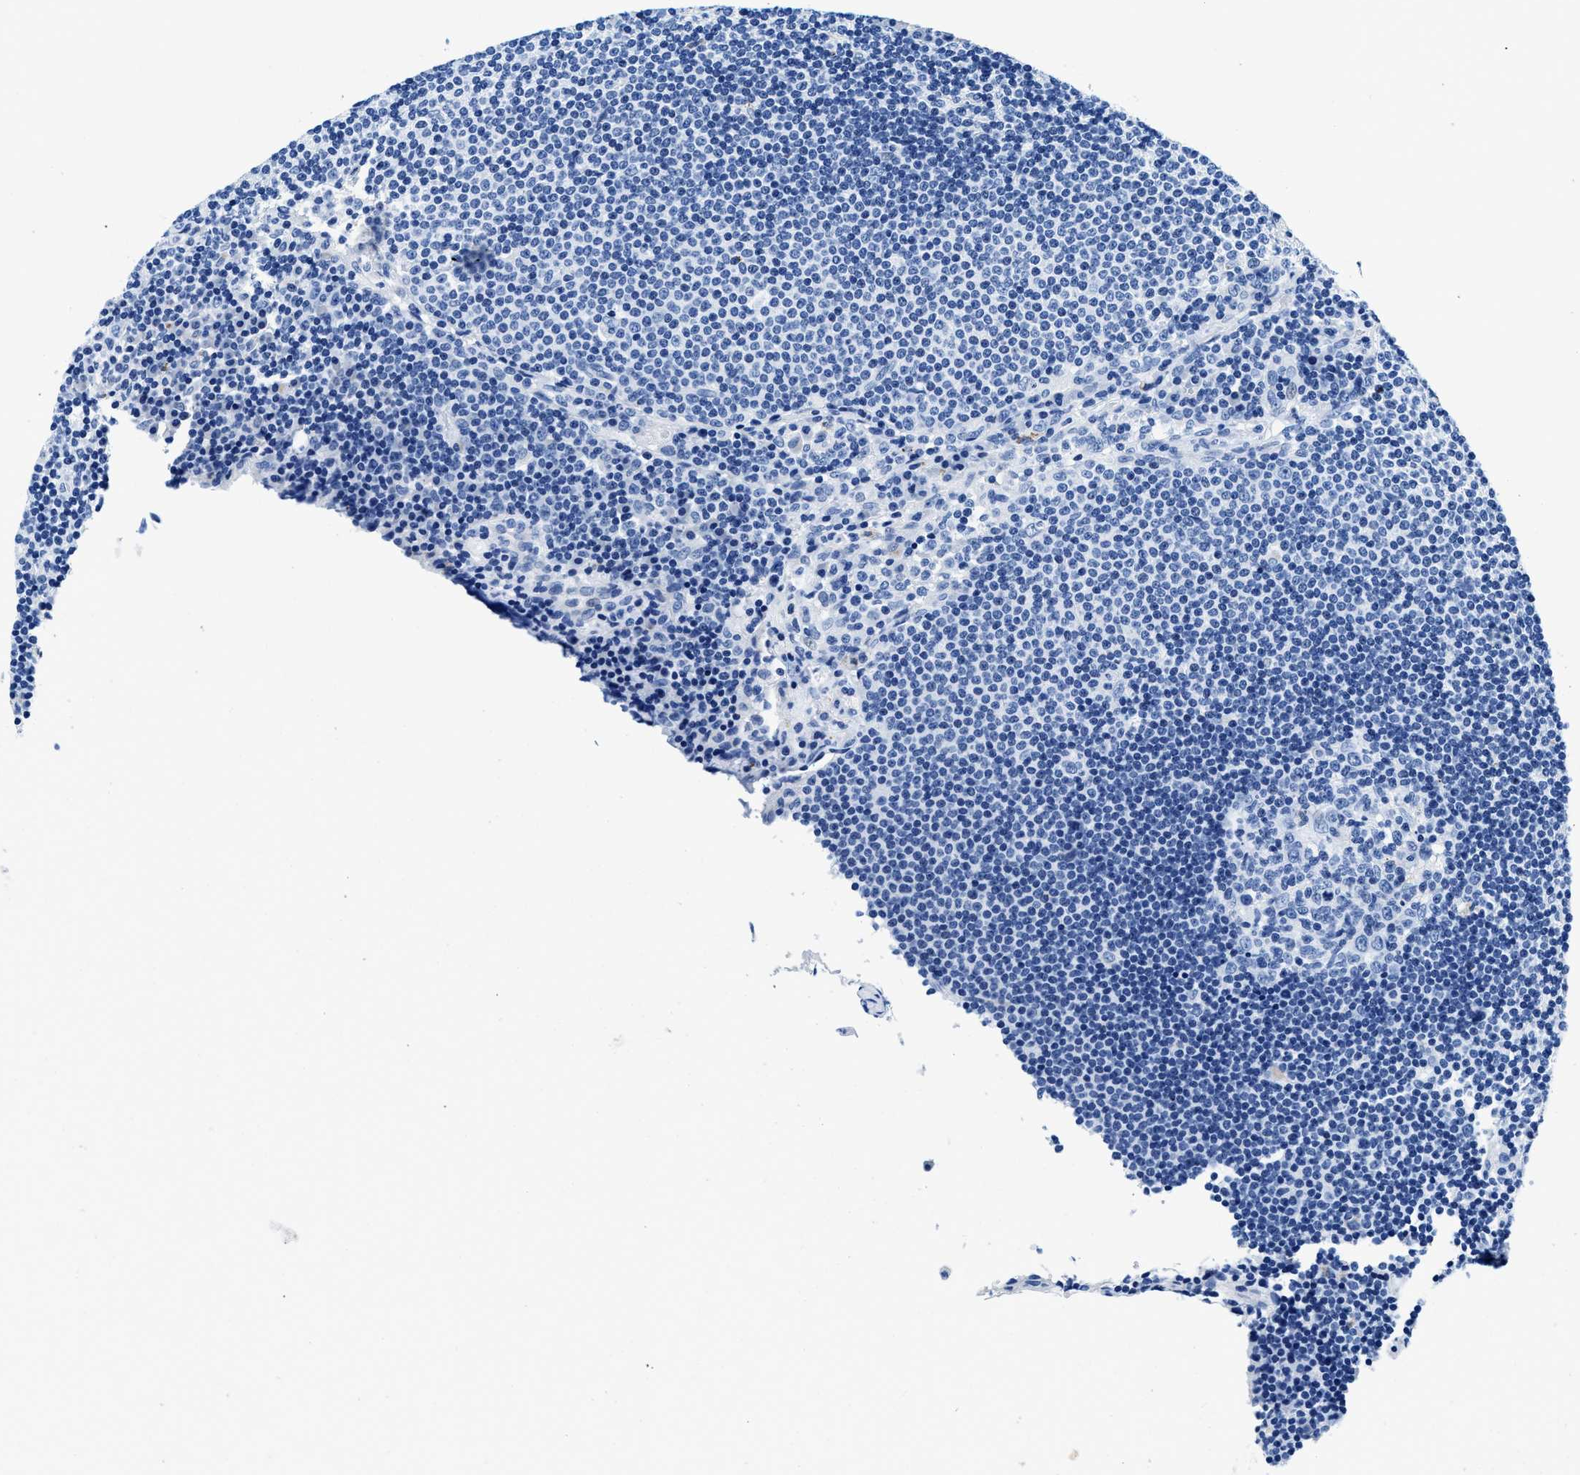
{"staining": {"intensity": "negative", "quantity": "none", "location": "none"}, "tissue": "lymph node", "cell_type": "Germinal center cells", "image_type": "normal", "snomed": [{"axis": "morphology", "description": "Normal tissue, NOS"}, {"axis": "topography", "description": "Lymph node"}], "caption": "DAB (3,3'-diaminobenzidine) immunohistochemical staining of normal human lymph node exhibits no significant positivity in germinal center cells. (Stains: DAB (3,3'-diaminobenzidine) immunohistochemistry with hematoxylin counter stain, Microscopy: brightfield microscopy at high magnification).", "gene": "OR14K1", "patient": {"sex": "female", "age": 53}}